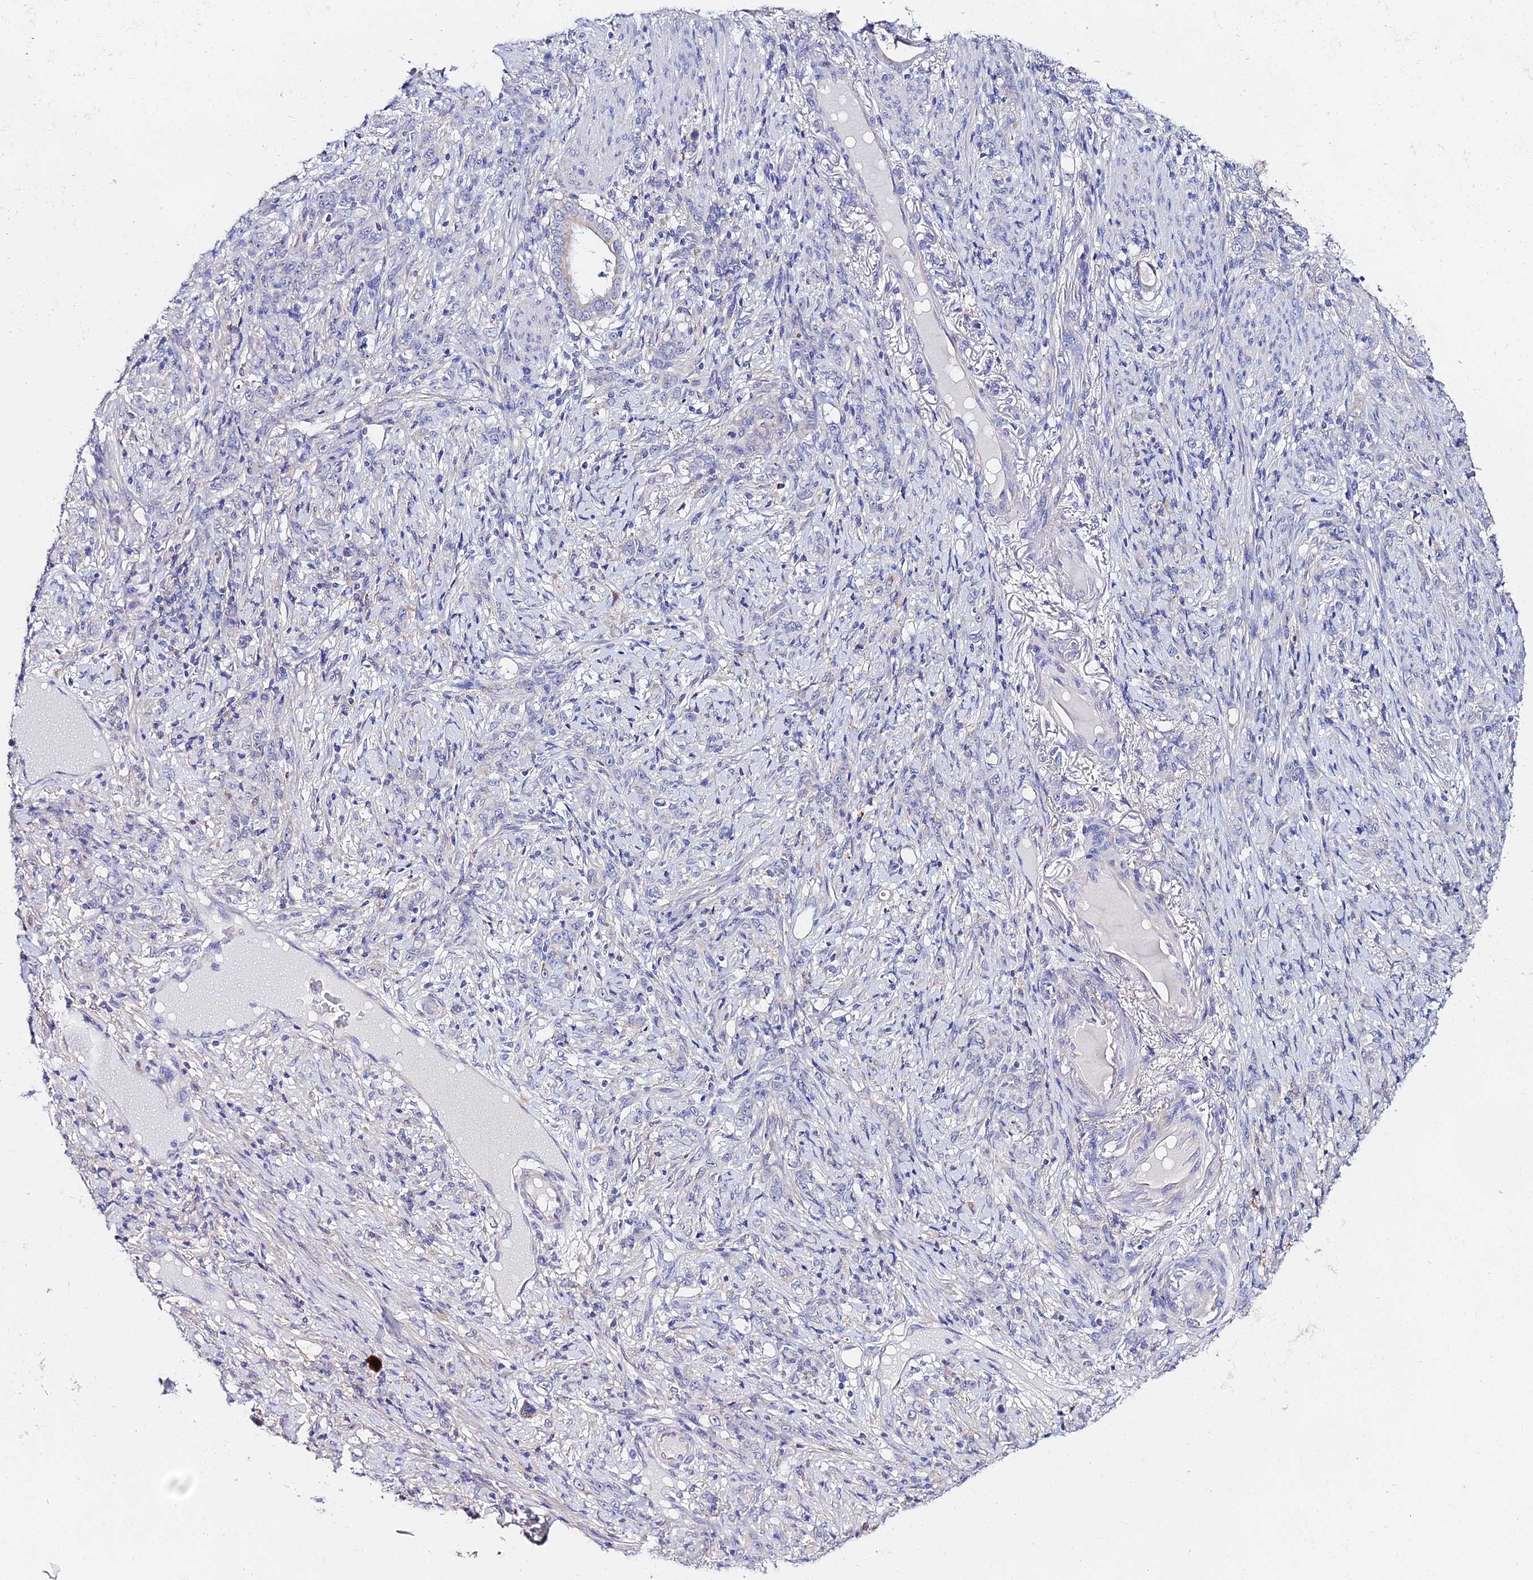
{"staining": {"intensity": "moderate", "quantity": "<25%", "location": "cytoplasmic/membranous"}, "tissue": "stomach cancer", "cell_type": "Tumor cells", "image_type": "cancer", "snomed": [{"axis": "morphology", "description": "Normal tissue, NOS"}, {"axis": "morphology", "description": "Adenocarcinoma, NOS"}, {"axis": "topography", "description": "Stomach"}], "caption": "Human stomach cancer (adenocarcinoma) stained with a brown dye demonstrates moderate cytoplasmic/membranous positive expression in approximately <25% of tumor cells.", "gene": "PPP2R2C", "patient": {"sex": "female", "age": 79}}